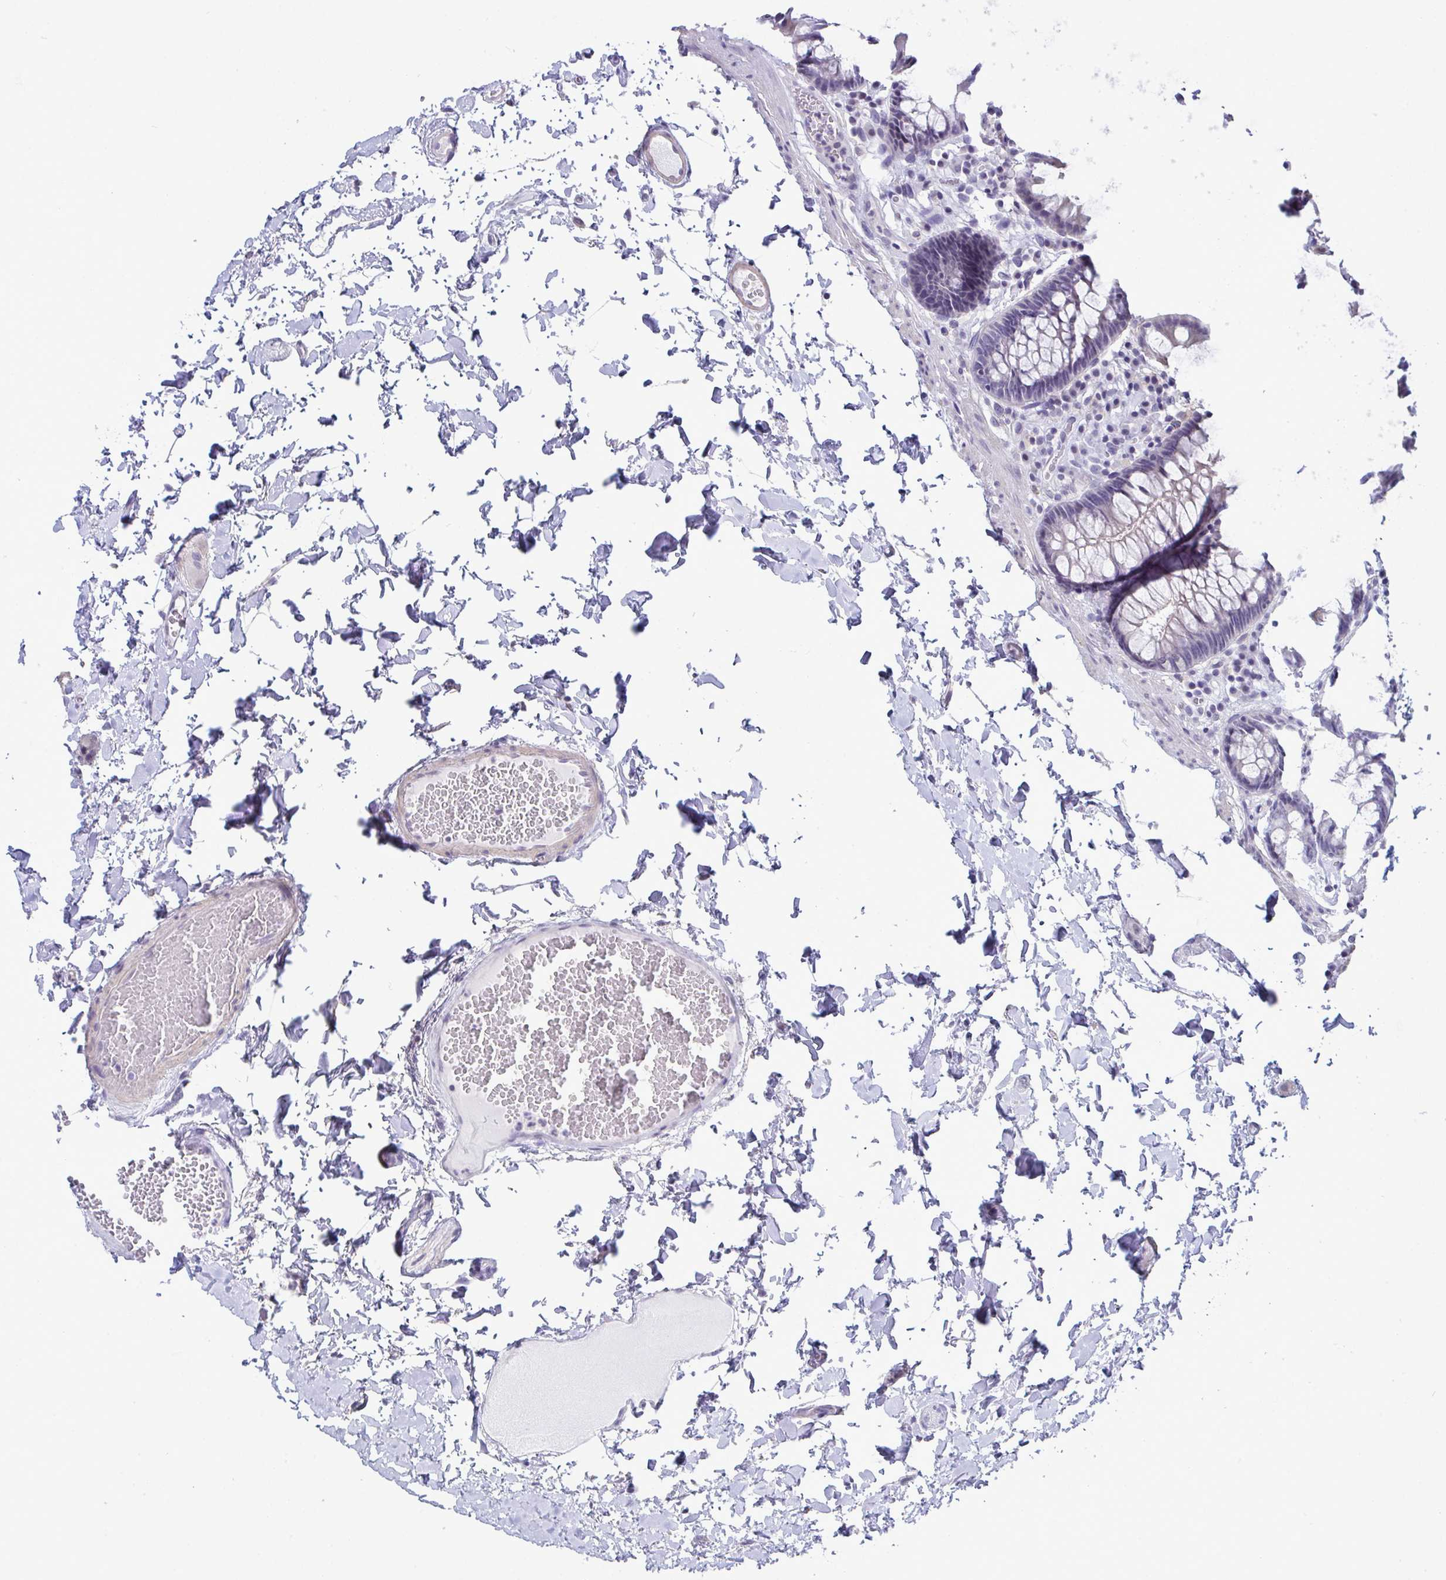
{"staining": {"intensity": "weak", "quantity": "<25%", "location": "cytoplasmic/membranous"}, "tissue": "colon", "cell_type": "Endothelial cells", "image_type": "normal", "snomed": [{"axis": "morphology", "description": "Normal tissue, NOS"}, {"axis": "topography", "description": "Colon"}, {"axis": "topography", "description": "Peripheral nerve tissue"}], "caption": "Immunohistochemistry photomicrograph of benign colon stained for a protein (brown), which exhibits no staining in endothelial cells. (DAB IHC, high magnification).", "gene": "ATP6V0D2", "patient": {"sex": "male", "age": 84}}